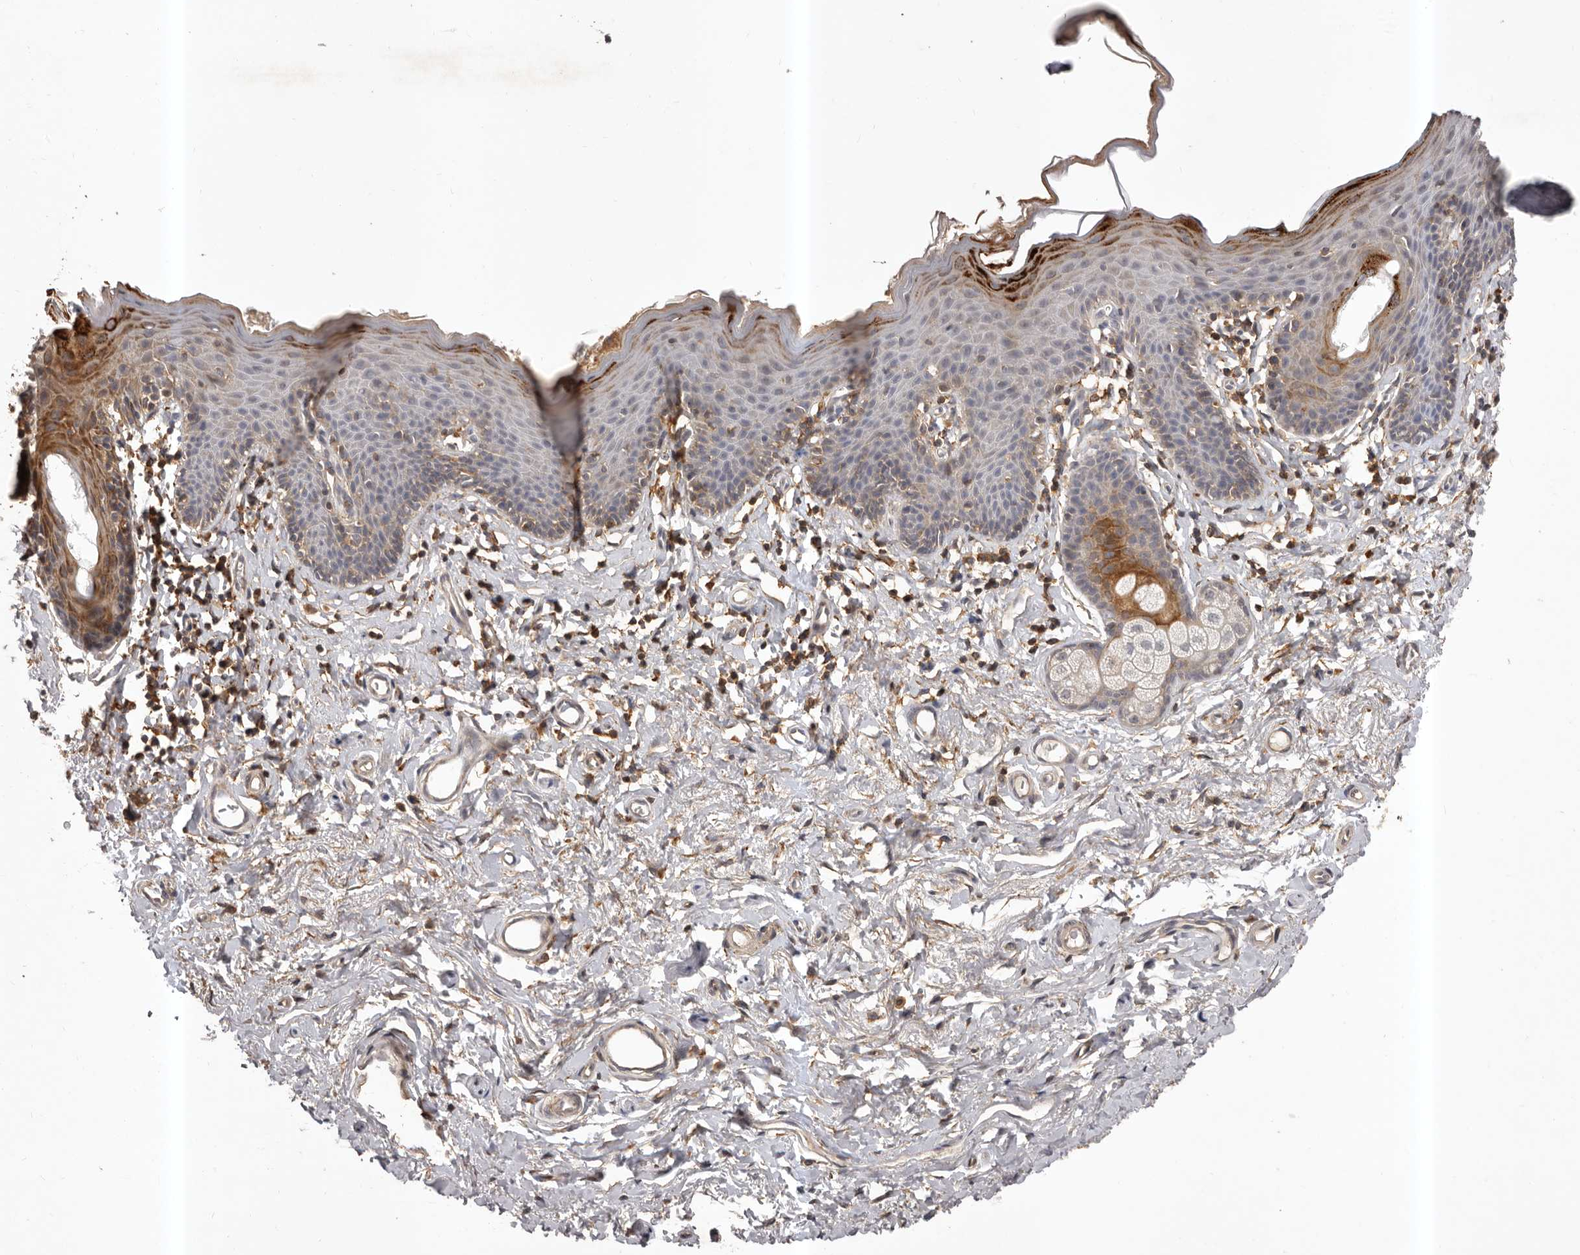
{"staining": {"intensity": "strong", "quantity": "<25%", "location": "cytoplasmic/membranous"}, "tissue": "skin", "cell_type": "Epidermal cells", "image_type": "normal", "snomed": [{"axis": "morphology", "description": "Normal tissue, NOS"}, {"axis": "topography", "description": "Vulva"}], "caption": "Epidermal cells demonstrate medium levels of strong cytoplasmic/membranous staining in approximately <25% of cells in unremarkable skin. Nuclei are stained in blue.", "gene": "GLIPR2", "patient": {"sex": "female", "age": 66}}